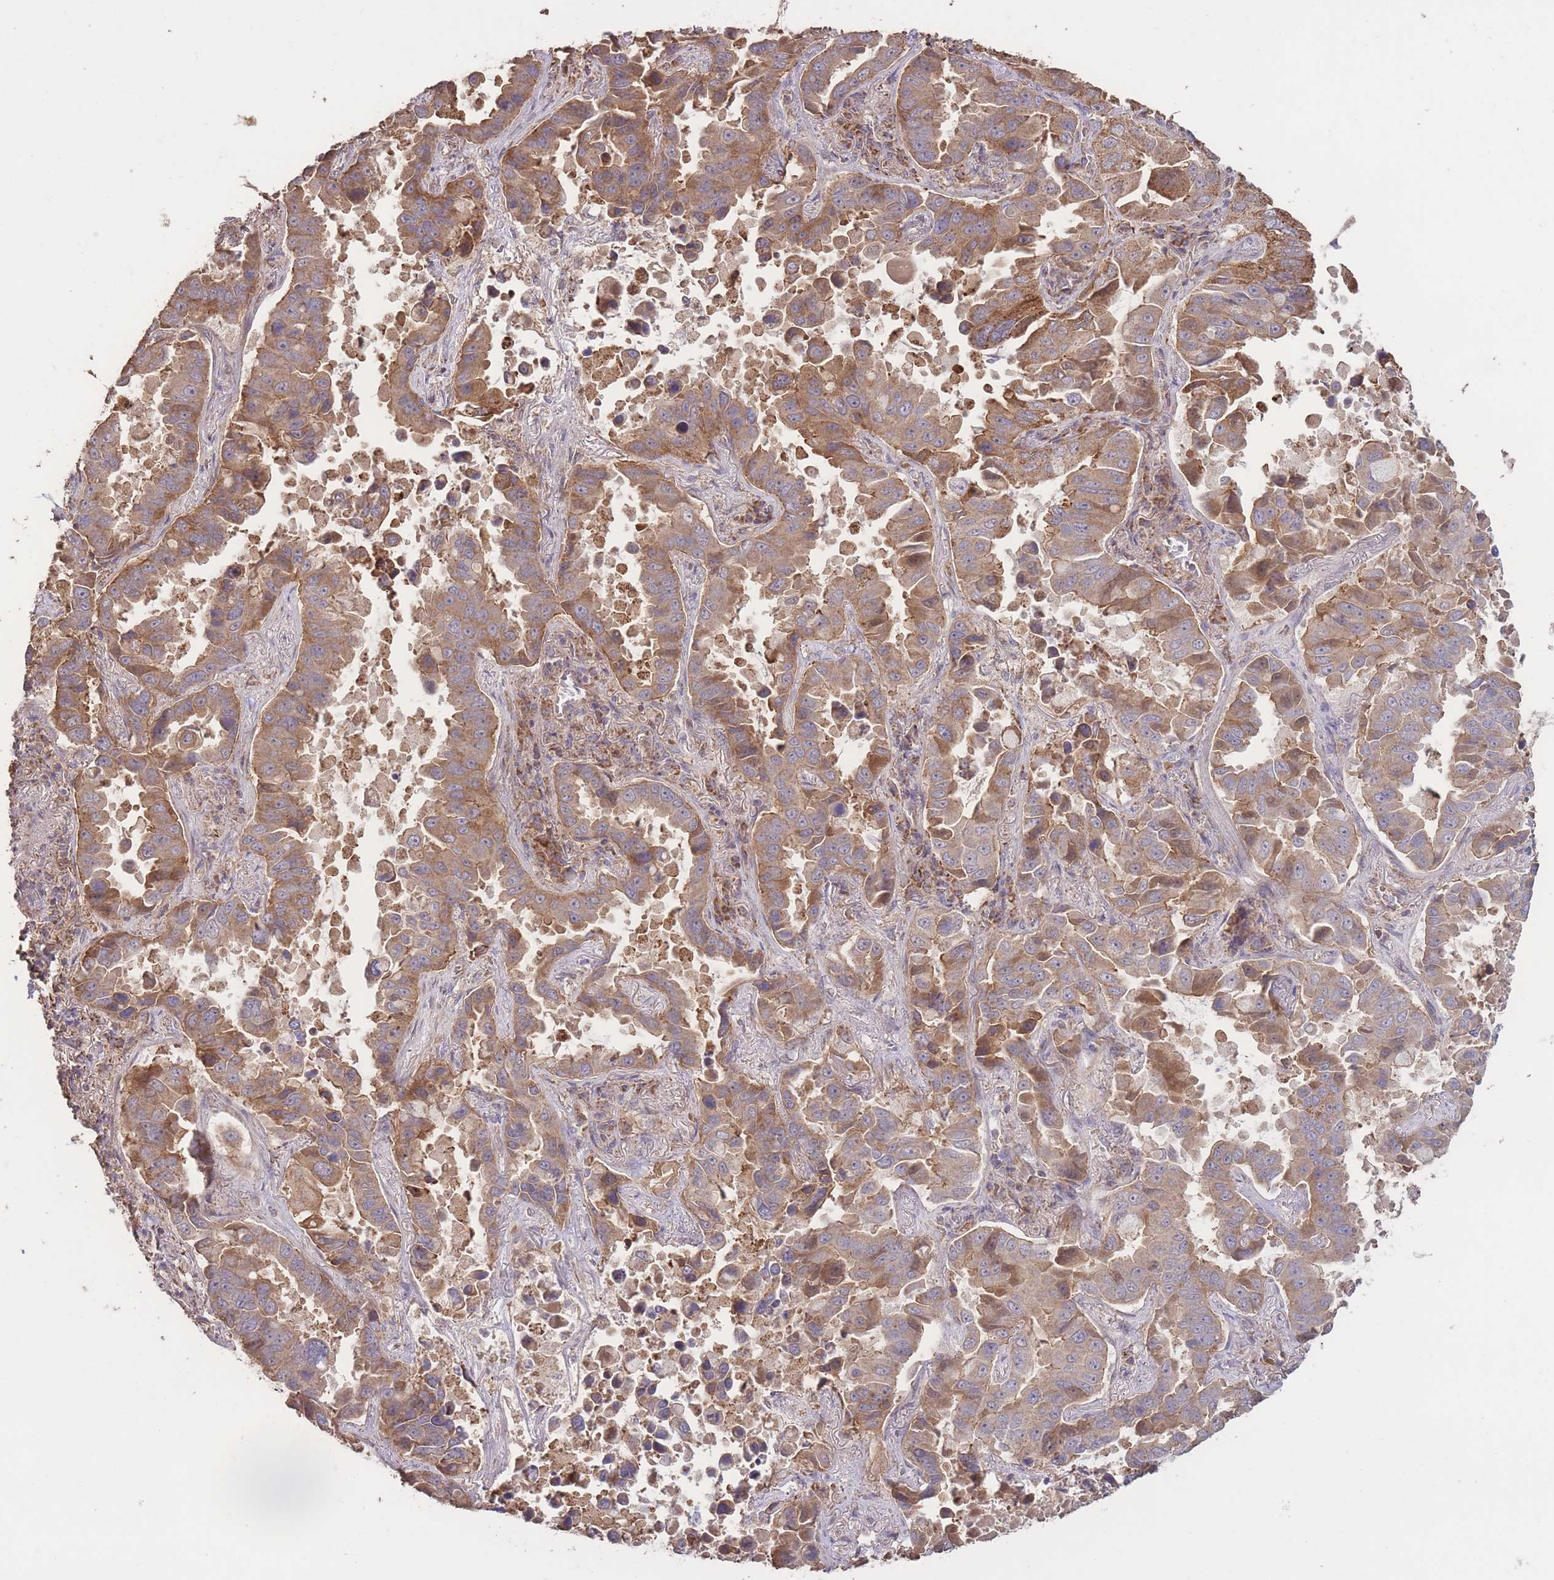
{"staining": {"intensity": "moderate", "quantity": ">75%", "location": "cytoplasmic/membranous"}, "tissue": "lung cancer", "cell_type": "Tumor cells", "image_type": "cancer", "snomed": [{"axis": "morphology", "description": "Adenocarcinoma, NOS"}, {"axis": "topography", "description": "Lung"}], "caption": "Immunohistochemistry (DAB) staining of human lung cancer (adenocarcinoma) demonstrates moderate cytoplasmic/membranous protein positivity in approximately >75% of tumor cells.", "gene": "EEF1AKMT1", "patient": {"sex": "male", "age": 64}}